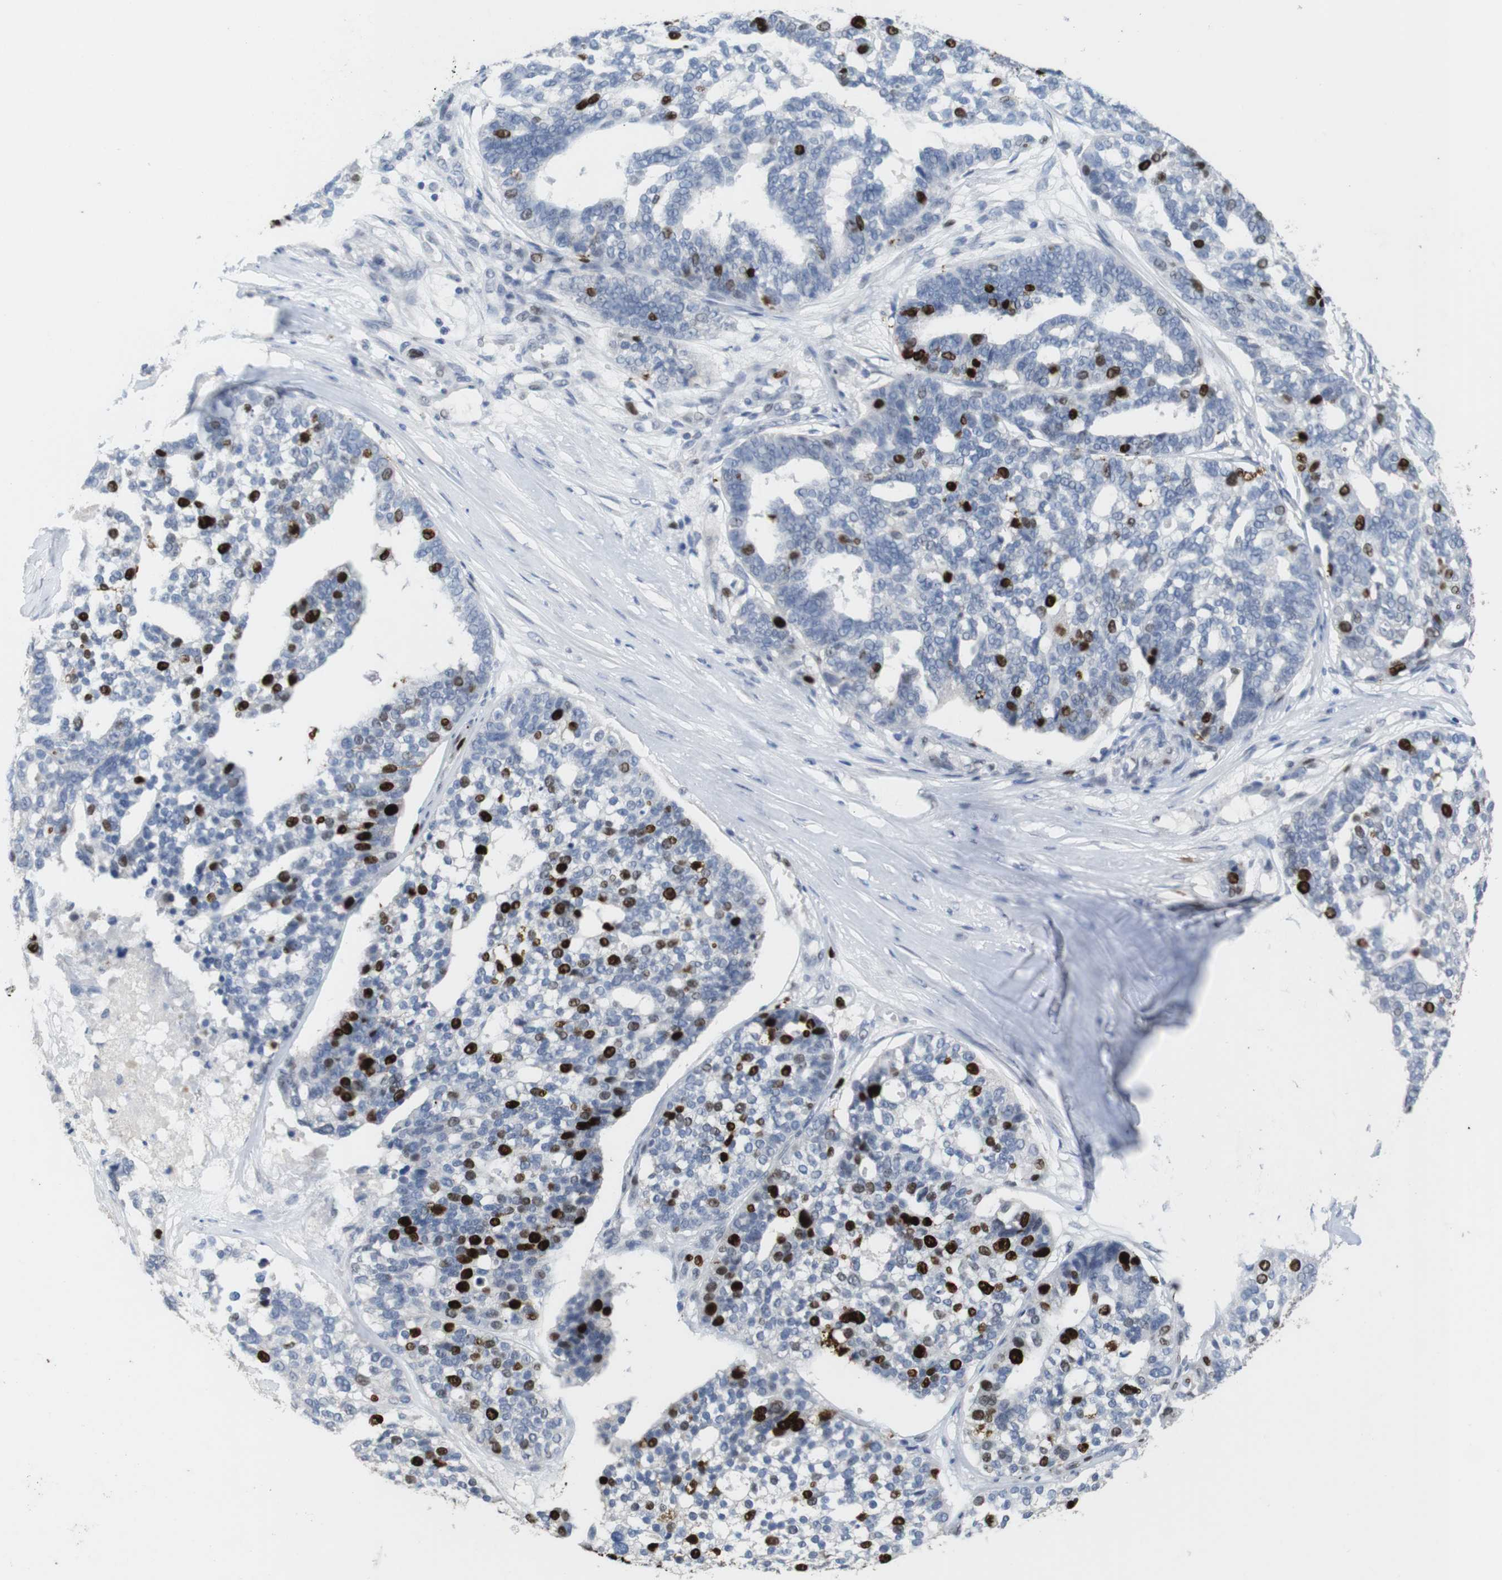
{"staining": {"intensity": "strong", "quantity": "25%-75%", "location": "nuclear"}, "tissue": "ovarian cancer", "cell_type": "Tumor cells", "image_type": "cancer", "snomed": [{"axis": "morphology", "description": "Cystadenocarcinoma, serous, NOS"}, {"axis": "topography", "description": "Ovary"}], "caption": "High-magnification brightfield microscopy of ovarian cancer (serous cystadenocarcinoma) stained with DAB (3,3'-diaminobenzidine) (brown) and counterstained with hematoxylin (blue). tumor cells exhibit strong nuclear positivity is present in approximately25%-75% of cells.", "gene": "KPNA2", "patient": {"sex": "female", "age": 59}}